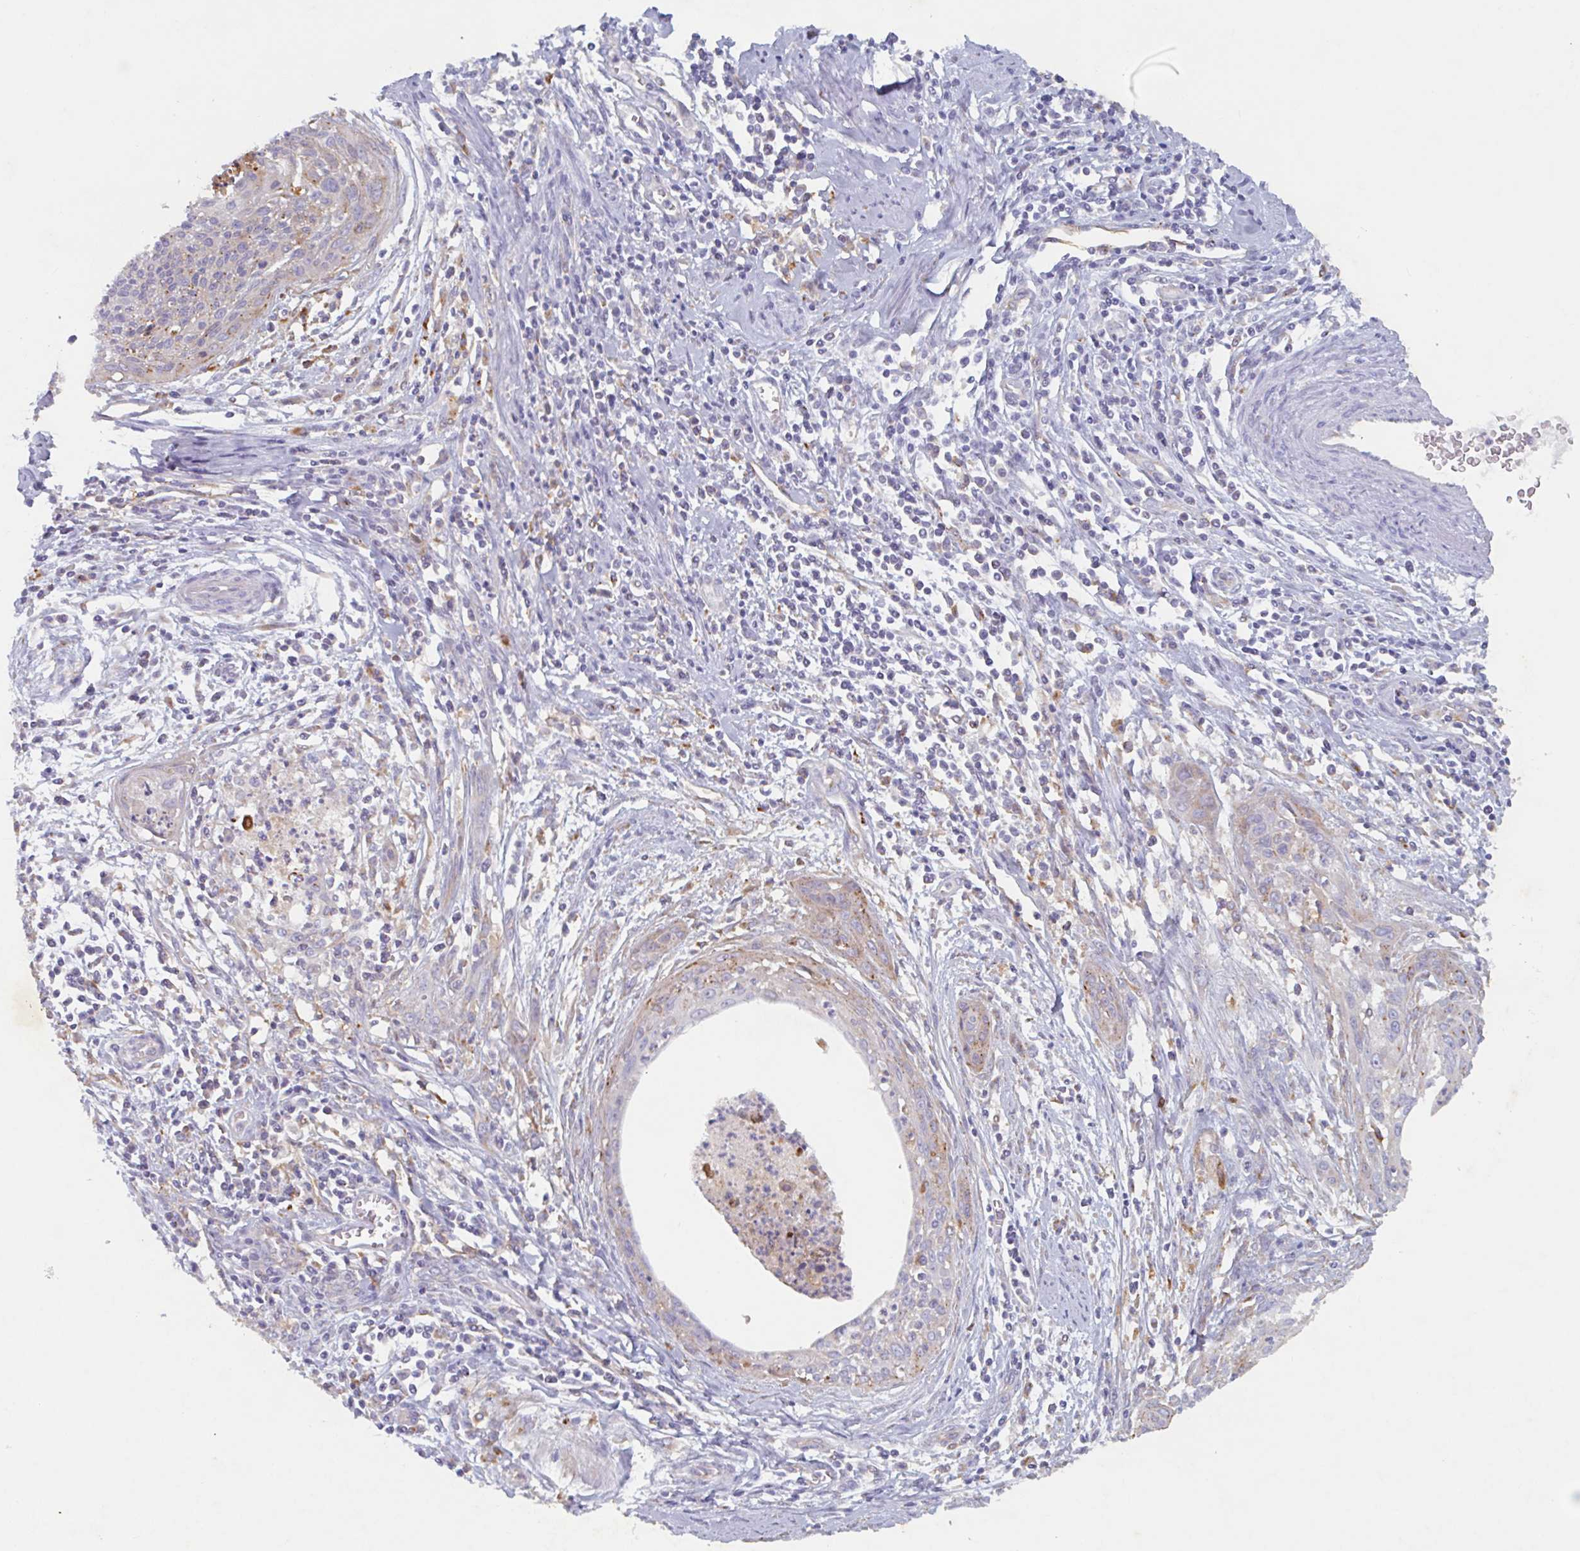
{"staining": {"intensity": "weak", "quantity": "<25%", "location": "cytoplasmic/membranous"}, "tissue": "cervical cancer", "cell_type": "Tumor cells", "image_type": "cancer", "snomed": [{"axis": "morphology", "description": "Squamous cell carcinoma, NOS"}, {"axis": "topography", "description": "Cervix"}], "caption": "There is no significant staining in tumor cells of cervical squamous cell carcinoma. (DAB (3,3'-diaminobenzidine) IHC with hematoxylin counter stain).", "gene": "MANBA", "patient": {"sex": "female", "age": 55}}